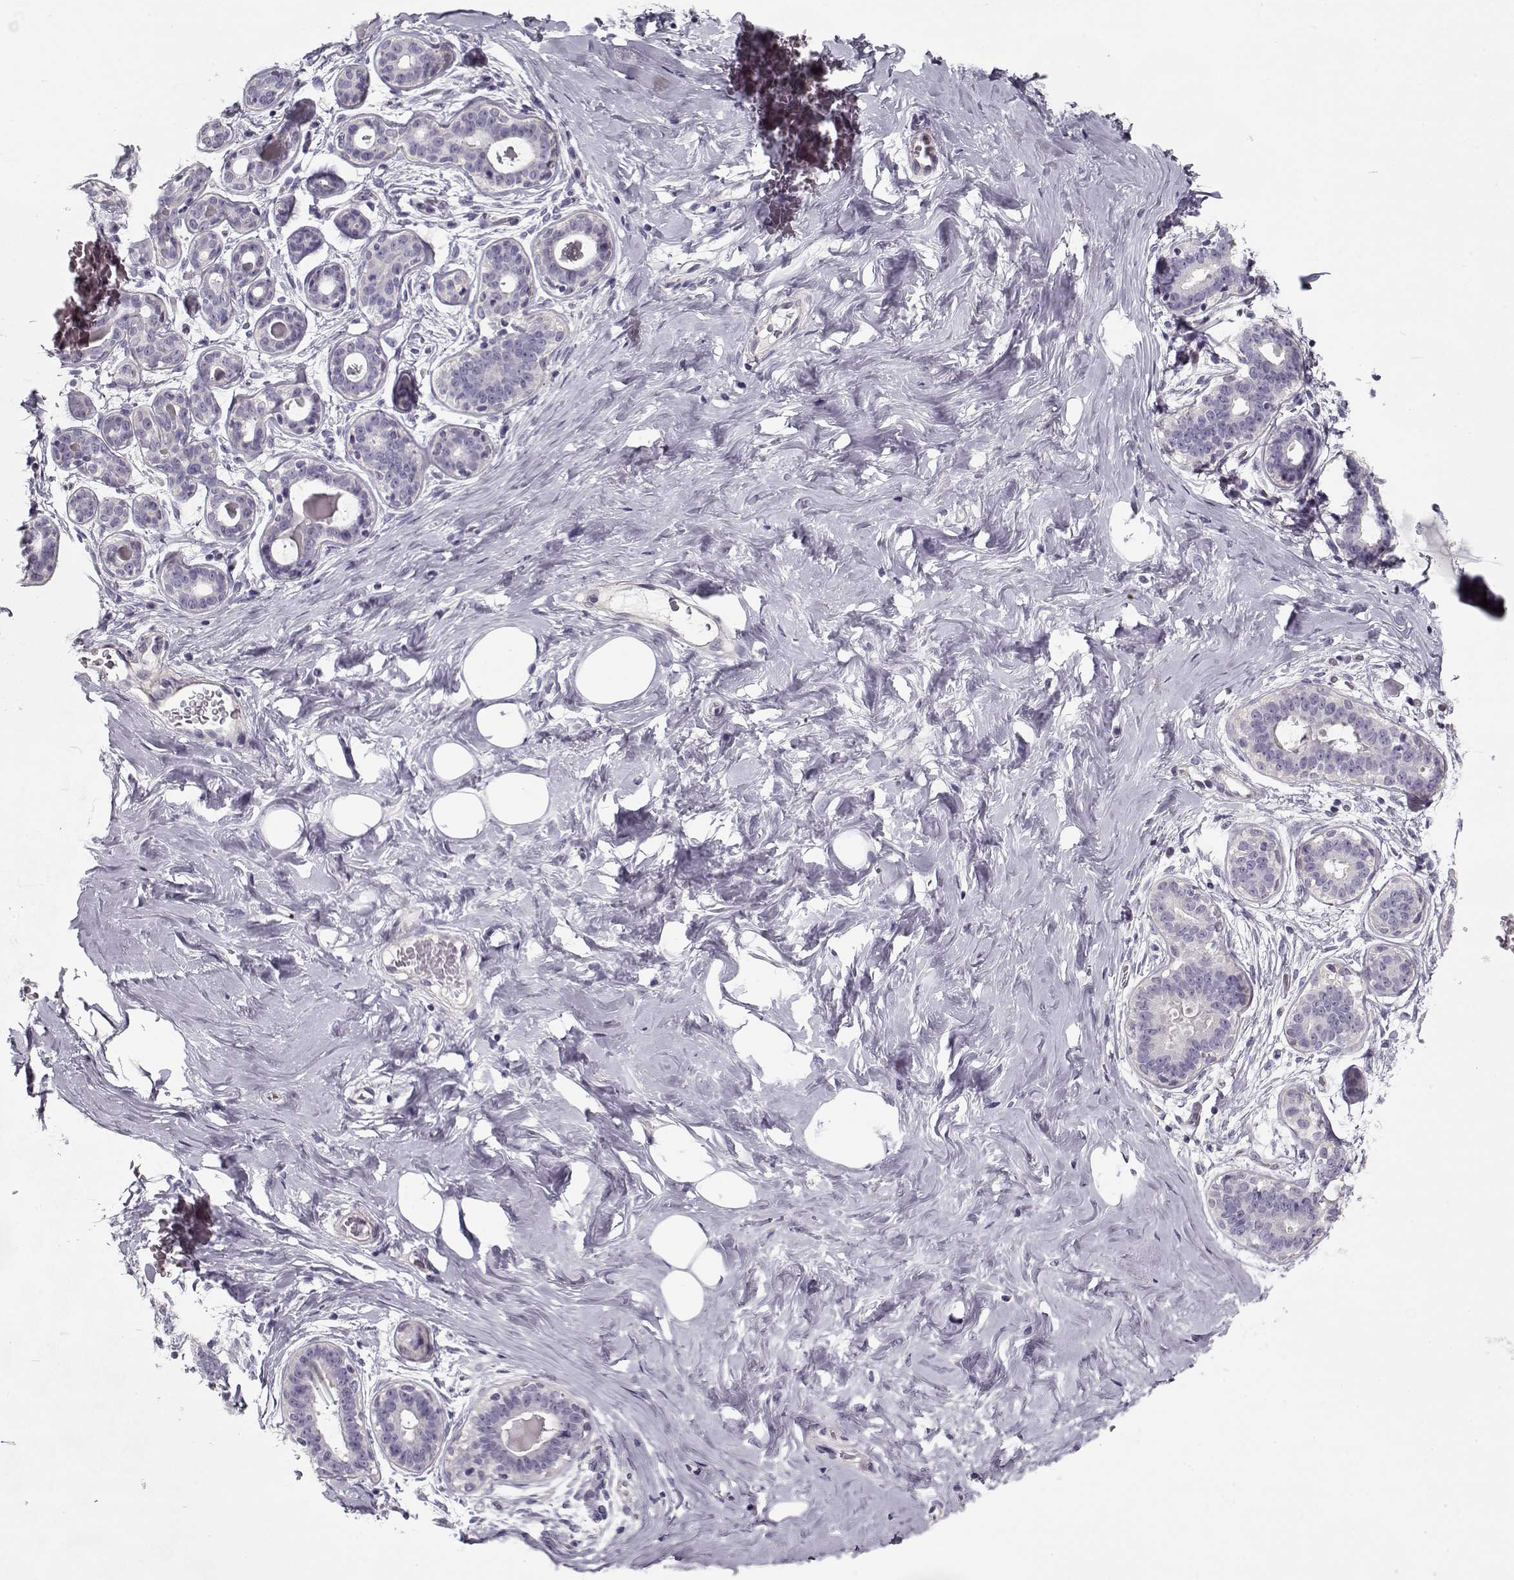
{"staining": {"intensity": "negative", "quantity": "none", "location": "none"}, "tissue": "breast", "cell_type": "Adipocytes", "image_type": "normal", "snomed": [{"axis": "morphology", "description": "Normal tissue, NOS"}, {"axis": "topography", "description": "Skin"}, {"axis": "topography", "description": "Breast"}], "caption": "Adipocytes show no significant protein staining in benign breast.", "gene": "CCDC136", "patient": {"sex": "female", "age": 43}}